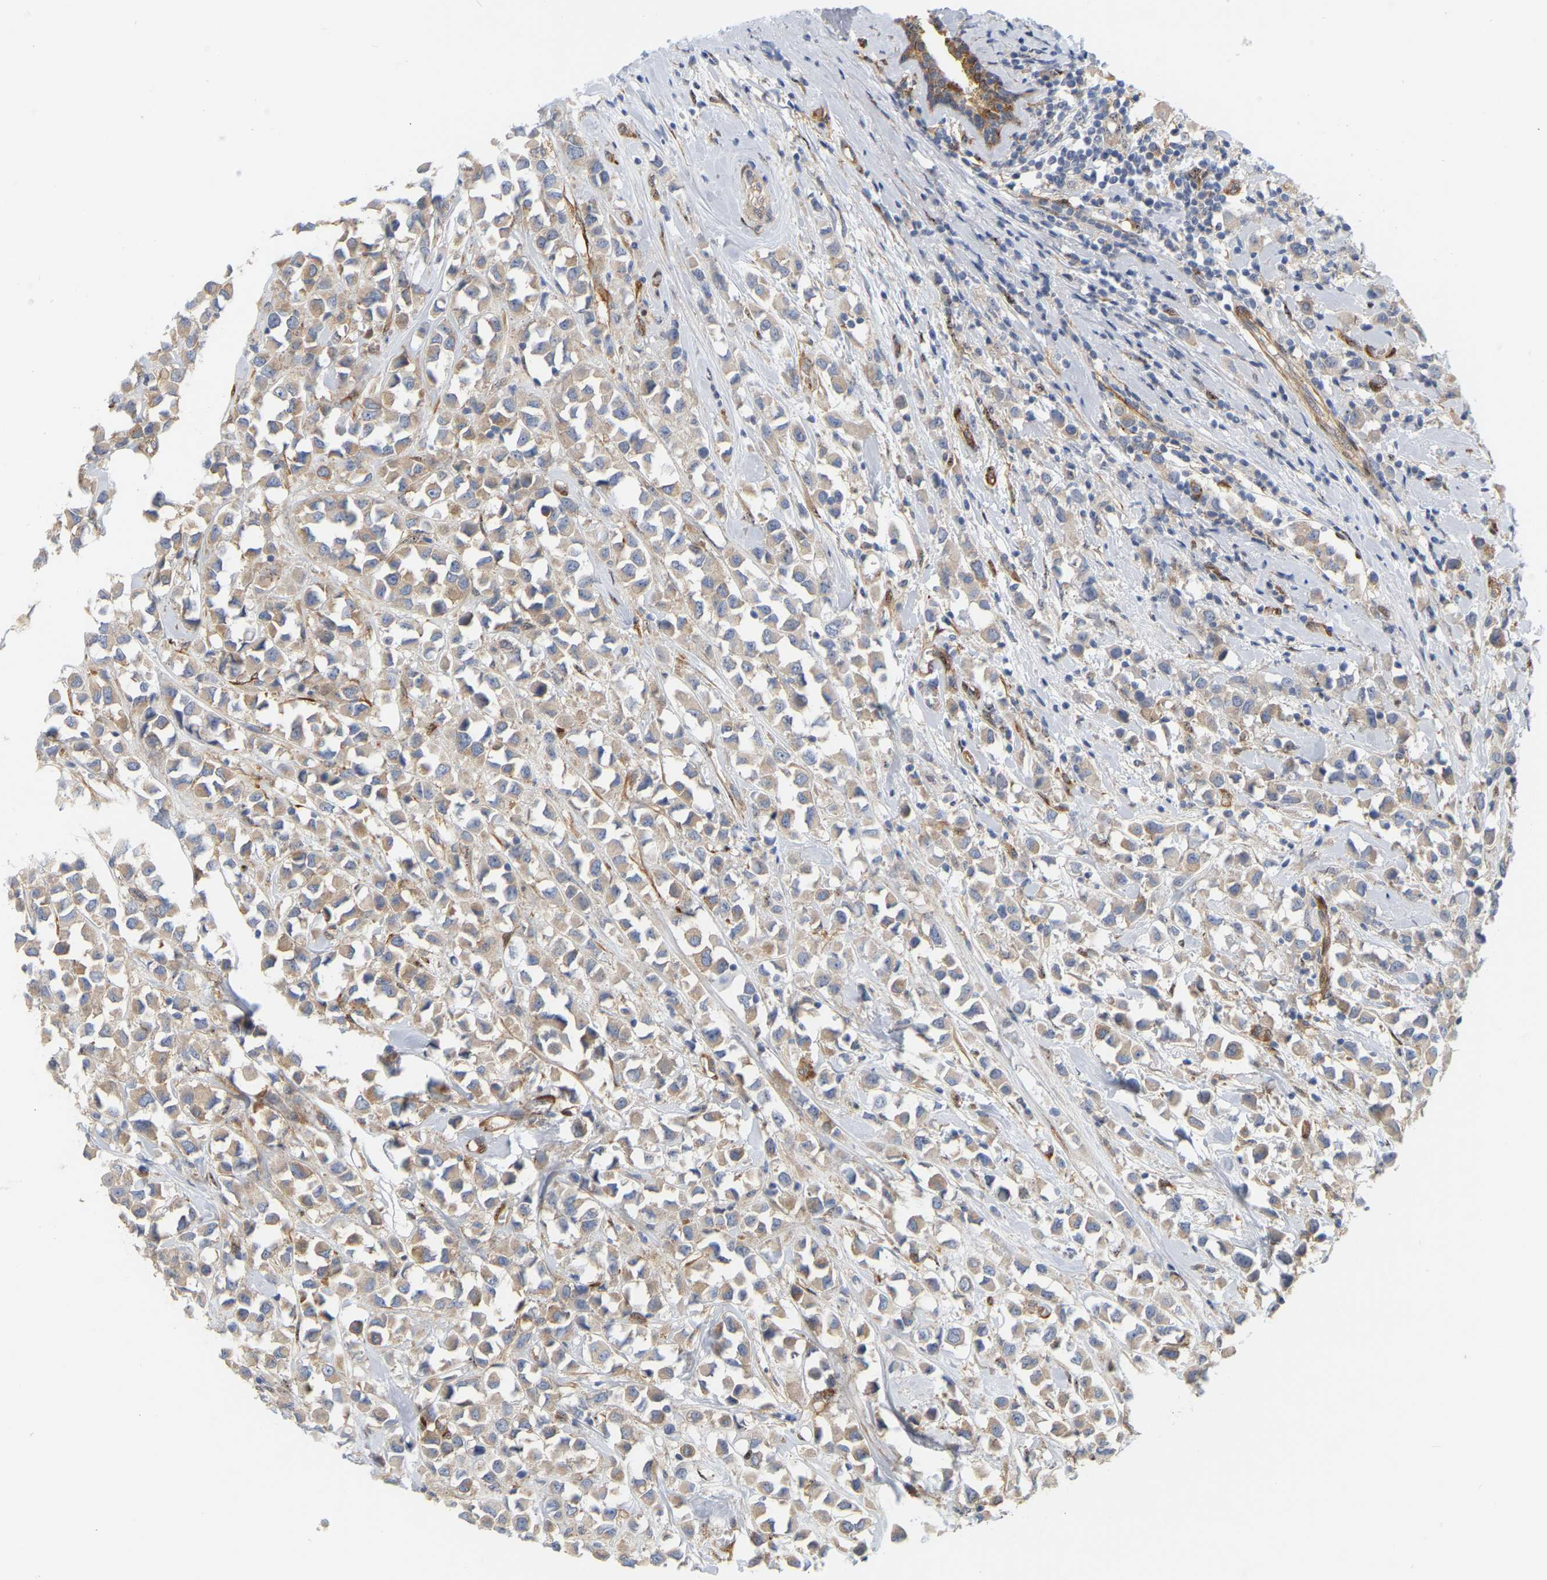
{"staining": {"intensity": "weak", "quantity": "25%-75%", "location": "cytoplasmic/membranous"}, "tissue": "breast cancer", "cell_type": "Tumor cells", "image_type": "cancer", "snomed": [{"axis": "morphology", "description": "Duct carcinoma"}, {"axis": "topography", "description": "Breast"}], "caption": "A low amount of weak cytoplasmic/membranous expression is appreciated in approximately 25%-75% of tumor cells in intraductal carcinoma (breast) tissue. The protein is stained brown, and the nuclei are stained in blue (DAB (3,3'-diaminobenzidine) IHC with brightfield microscopy, high magnification).", "gene": "RAPH1", "patient": {"sex": "female", "age": 61}}